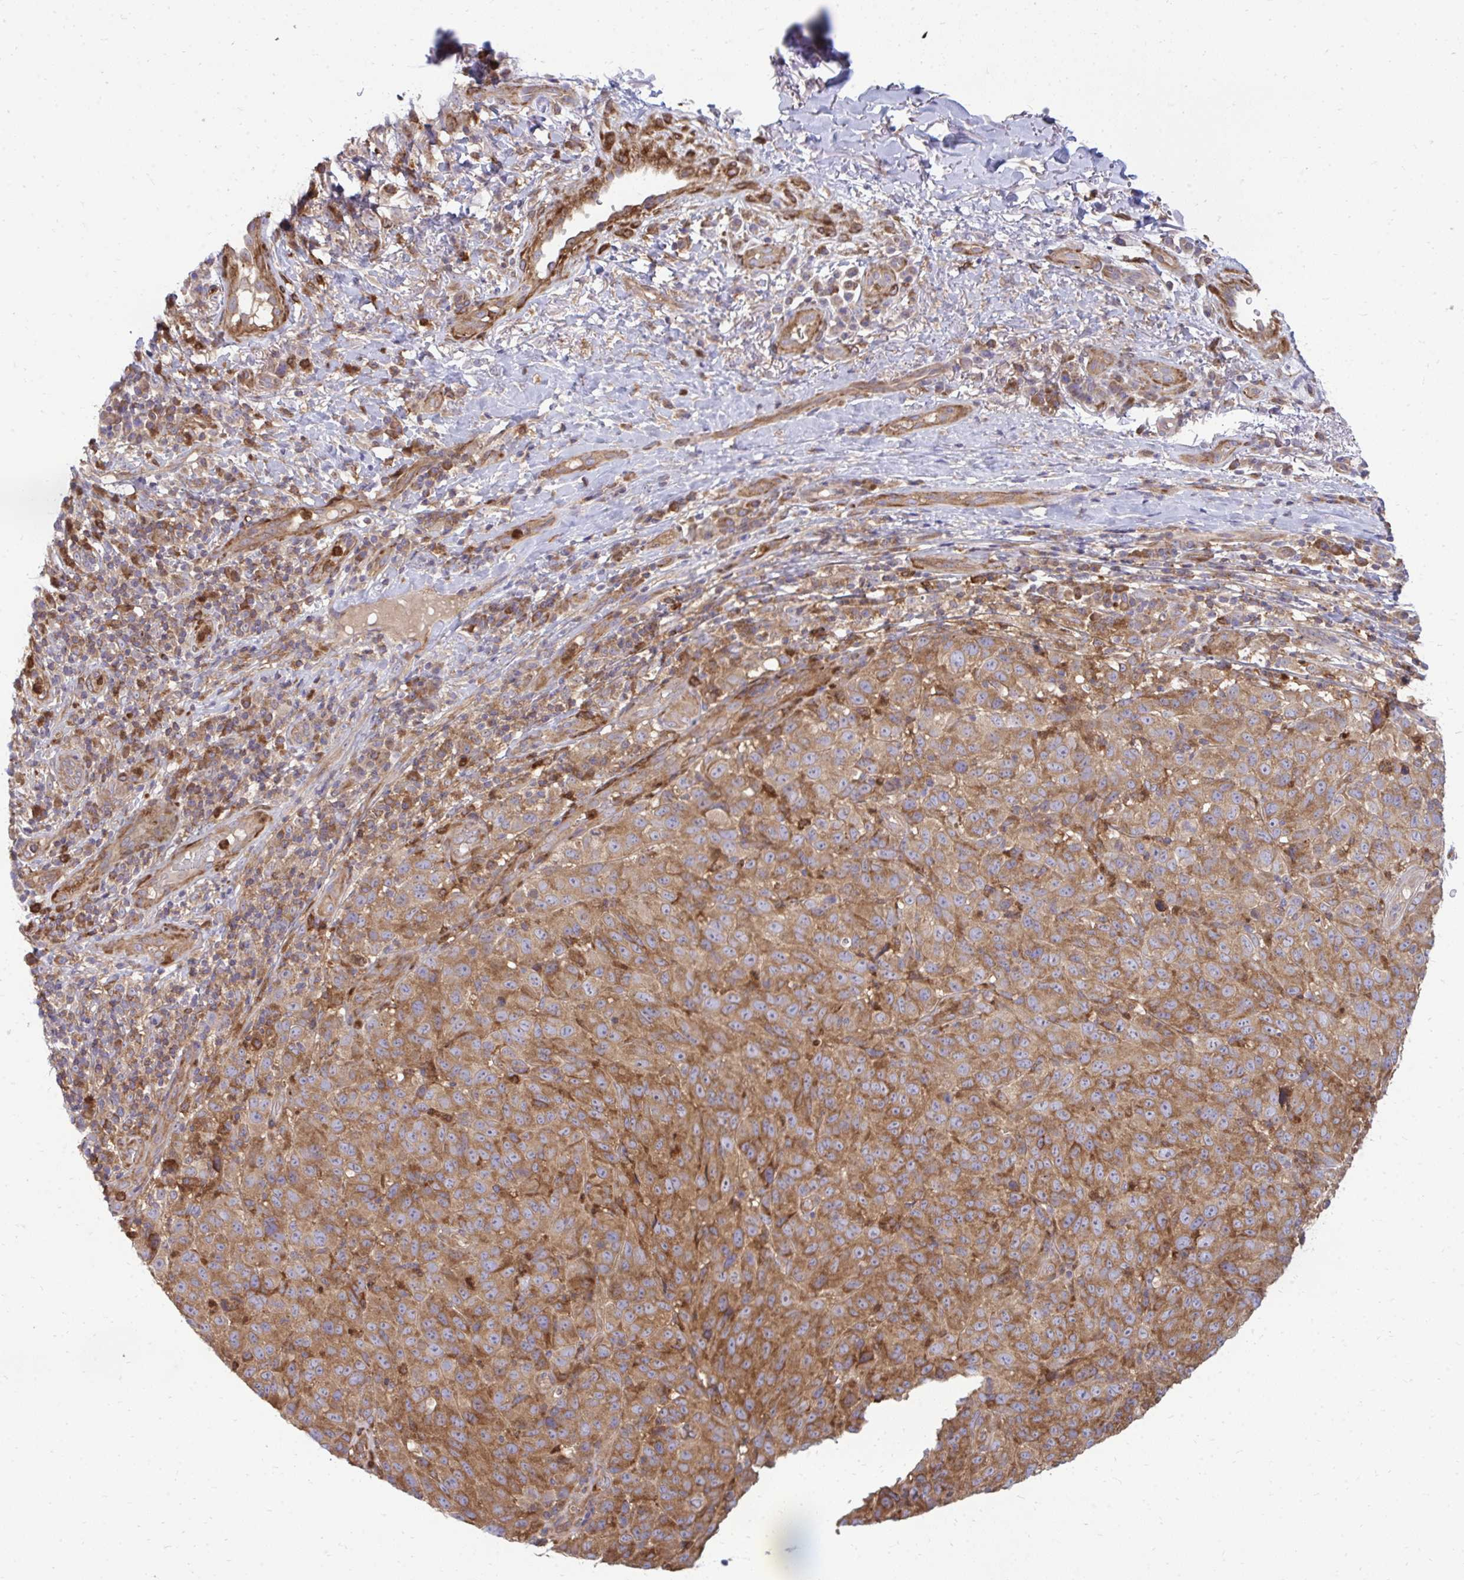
{"staining": {"intensity": "moderate", "quantity": ">75%", "location": "cytoplasmic/membranous"}, "tissue": "melanoma", "cell_type": "Tumor cells", "image_type": "cancer", "snomed": [{"axis": "morphology", "description": "Malignant melanoma, NOS"}, {"axis": "topography", "description": "Skin"}], "caption": "About >75% of tumor cells in malignant melanoma show moderate cytoplasmic/membranous protein positivity as visualized by brown immunohistochemical staining.", "gene": "ASAP1", "patient": {"sex": "male", "age": 85}}